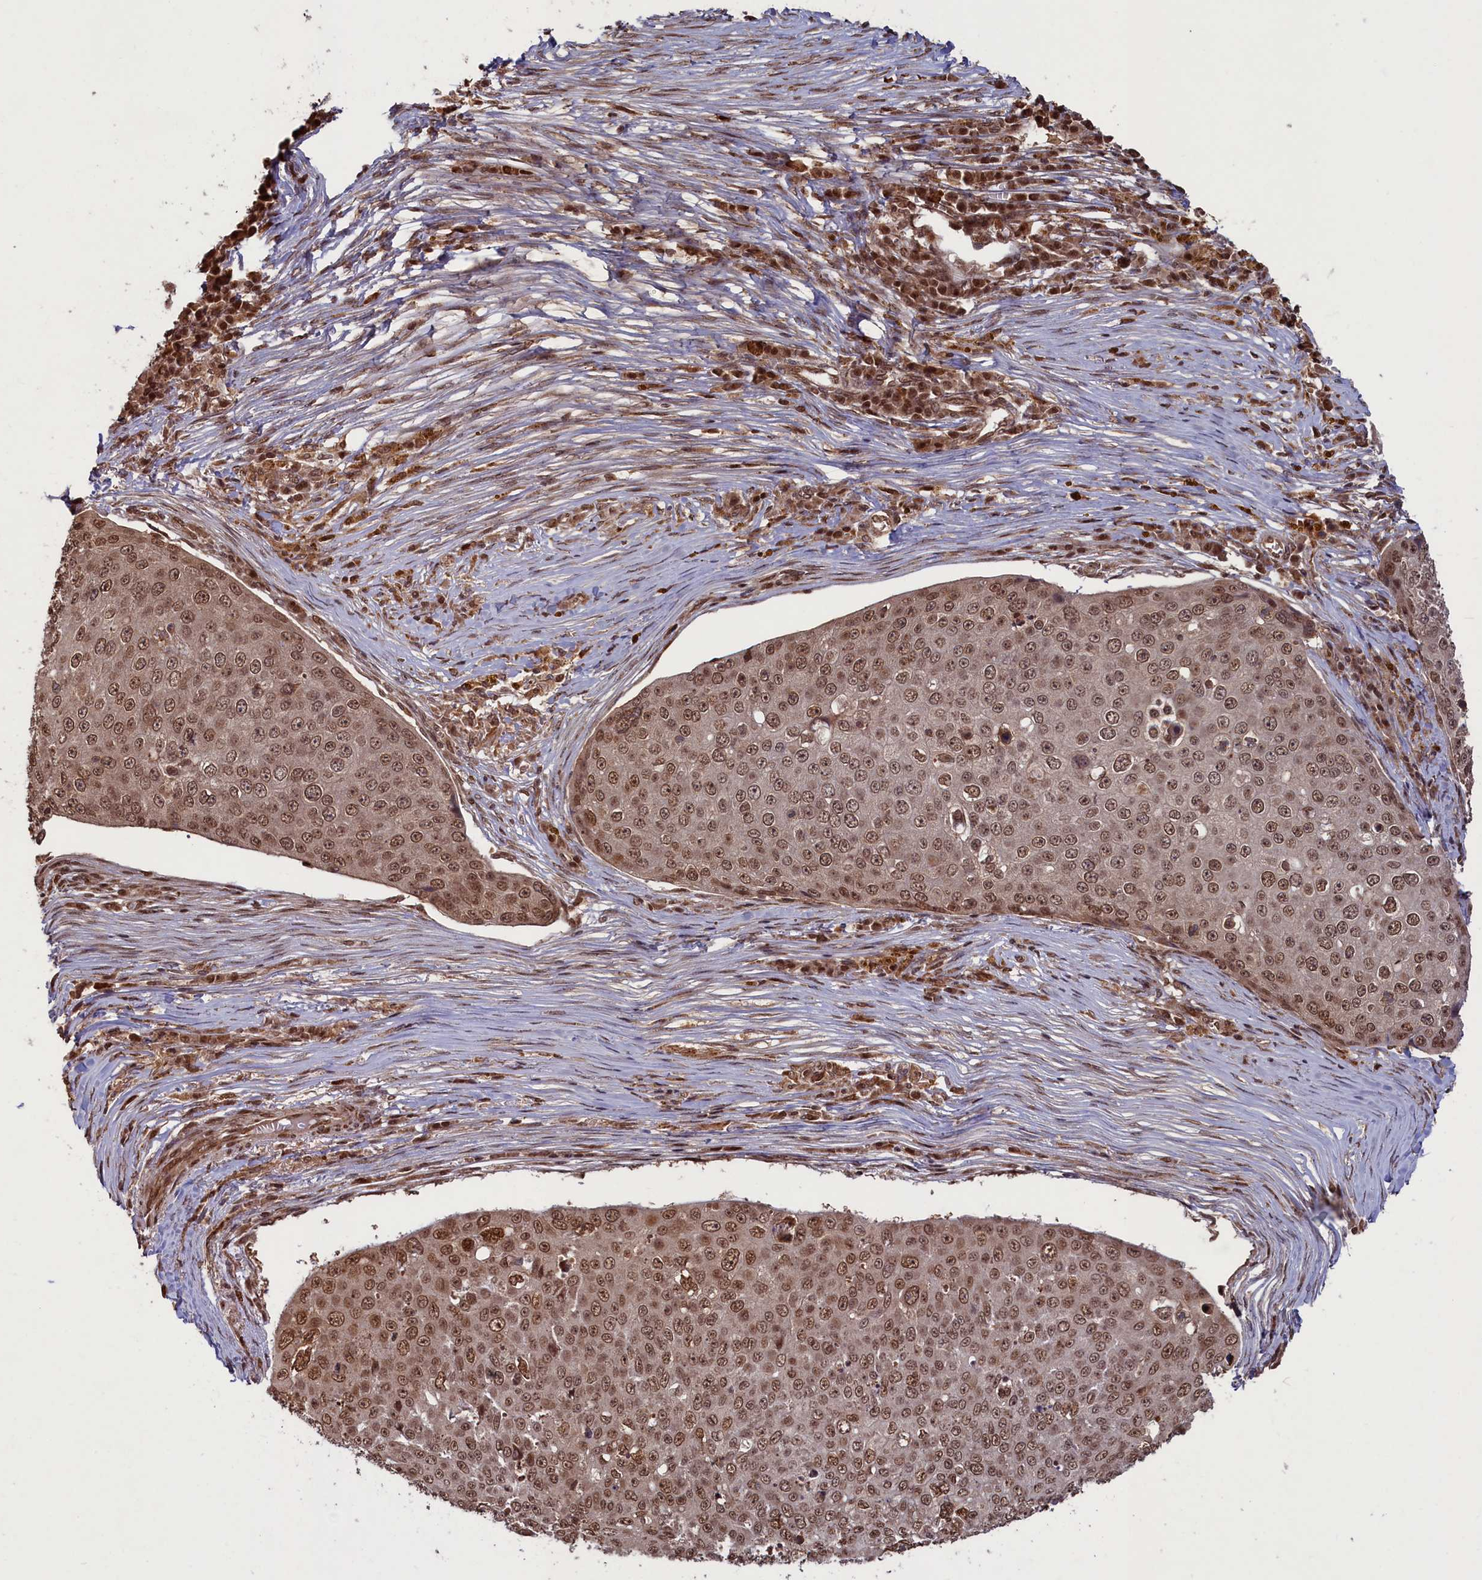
{"staining": {"intensity": "moderate", "quantity": ">75%", "location": "nuclear"}, "tissue": "skin cancer", "cell_type": "Tumor cells", "image_type": "cancer", "snomed": [{"axis": "morphology", "description": "Squamous cell carcinoma, NOS"}, {"axis": "topography", "description": "Skin"}], "caption": "Skin cancer was stained to show a protein in brown. There is medium levels of moderate nuclear positivity in about >75% of tumor cells.", "gene": "NAE1", "patient": {"sex": "male", "age": 71}}